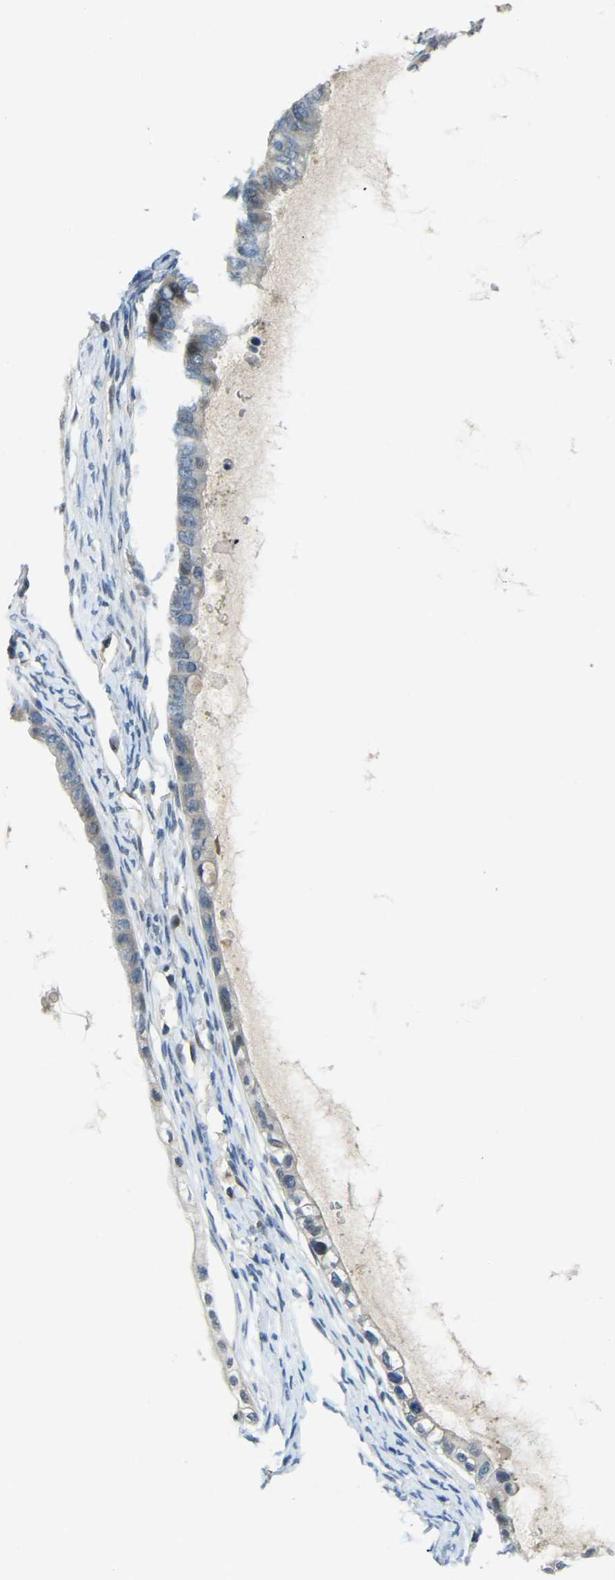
{"staining": {"intensity": "negative", "quantity": "none", "location": "none"}, "tissue": "ovarian cancer", "cell_type": "Tumor cells", "image_type": "cancer", "snomed": [{"axis": "morphology", "description": "Cystadenocarcinoma, mucinous, NOS"}, {"axis": "topography", "description": "Ovary"}], "caption": "A high-resolution micrograph shows immunohistochemistry staining of ovarian mucinous cystadenocarcinoma, which exhibits no significant positivity in tumor cells.", "gene": "AHNAK", "patient": {"sex": "female", "age": 80}}